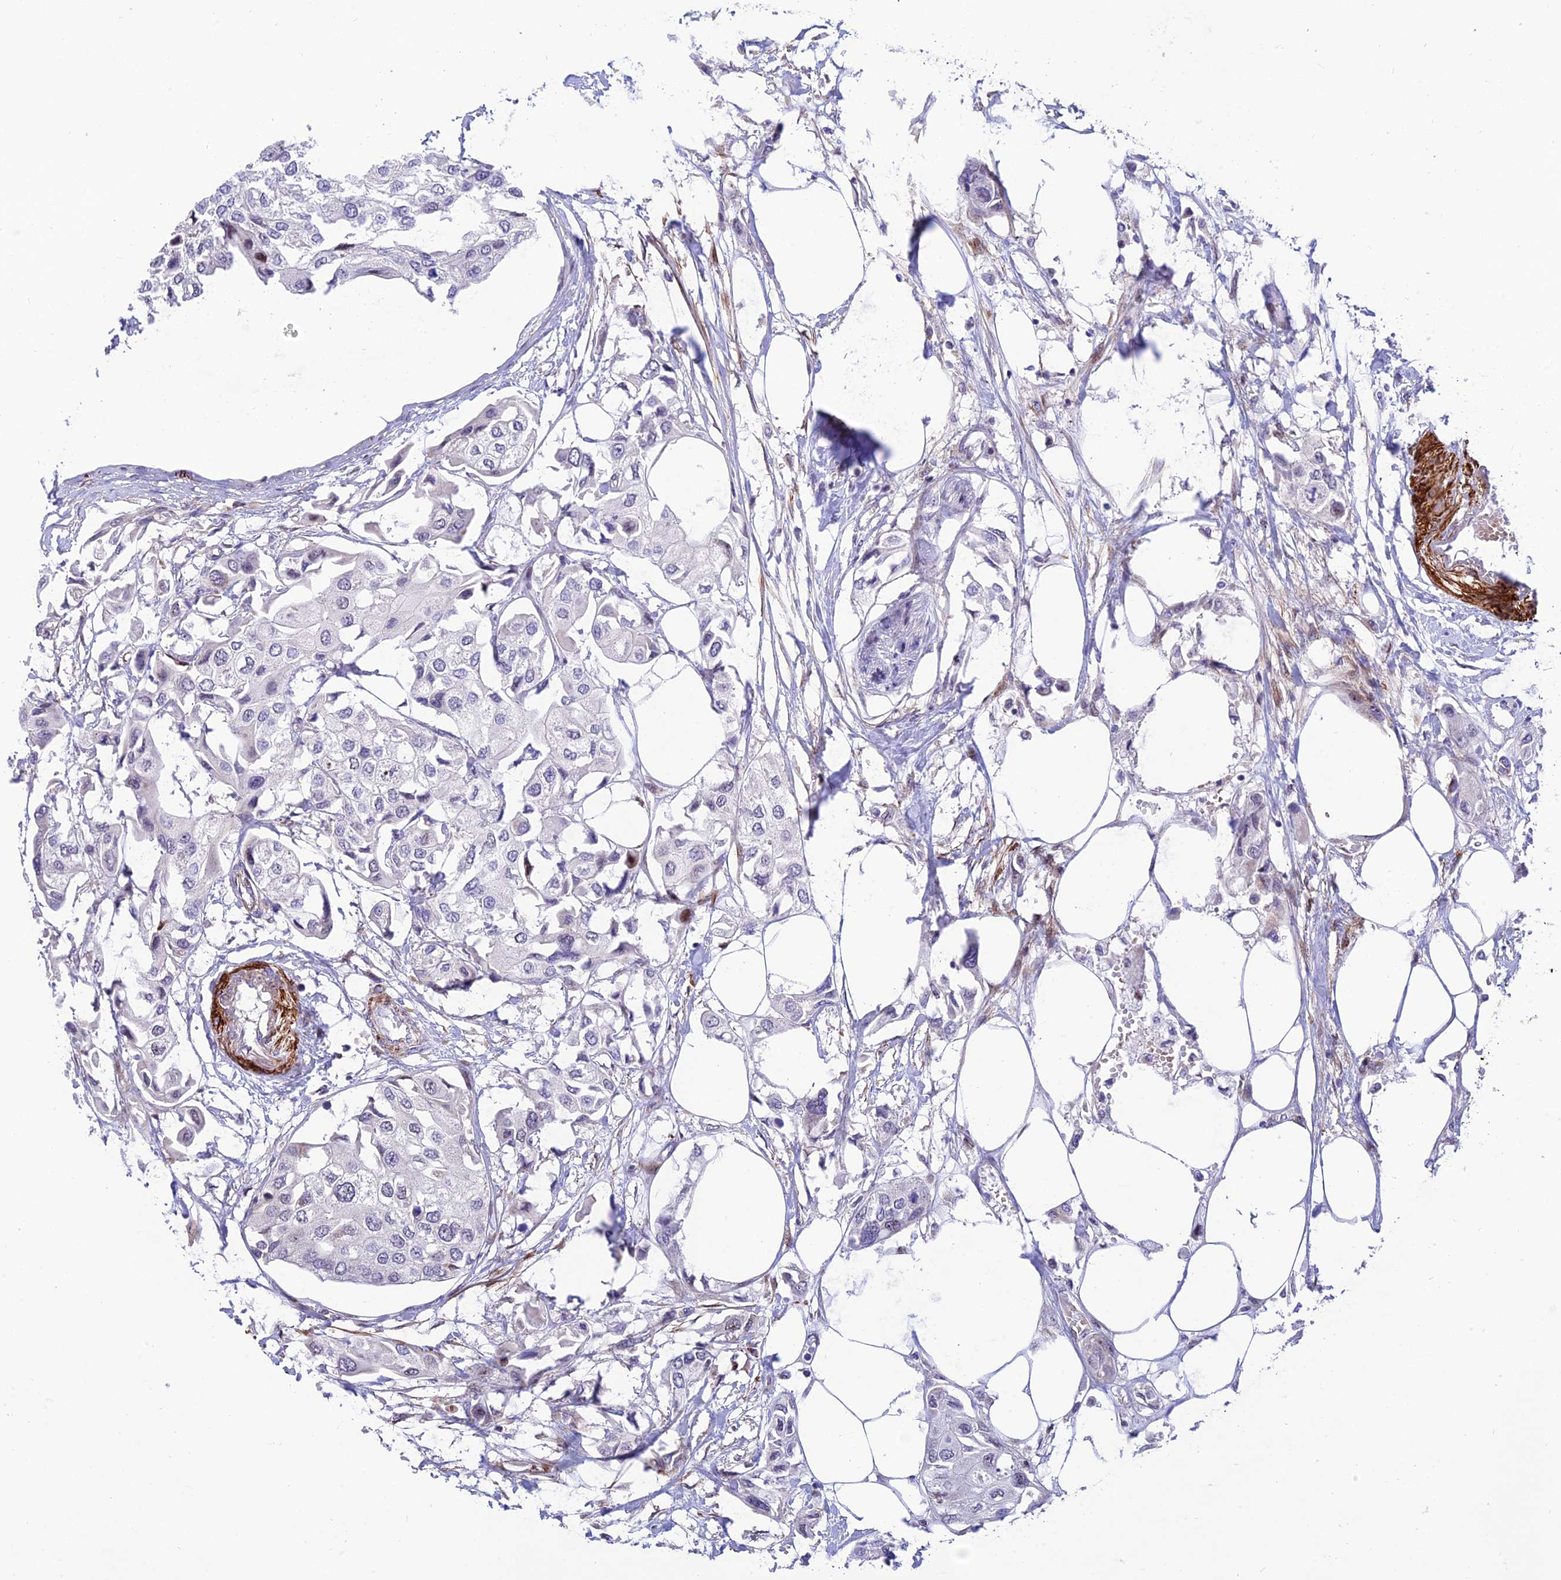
{"staining": {"intensity": "negative", "quantity": "none", "location": "none"}, "tissue": "urothelial cancer", "cell_type": "Tumor cells", "image_type": "cancer", "snomed": [{"axis": "morphology", "description": "Urothelial carcinoma, High grade"}, {"axis": "topography", "description": "Urinary bladder"}], "caption": "High power microscopy micrograph of an immunohistochemistry (IHC) image of urothelial cancer, revealing no significant staining in tumor cells.", "gene": "KBTBD7", "patient": {"sex": "male", "age": 64}}